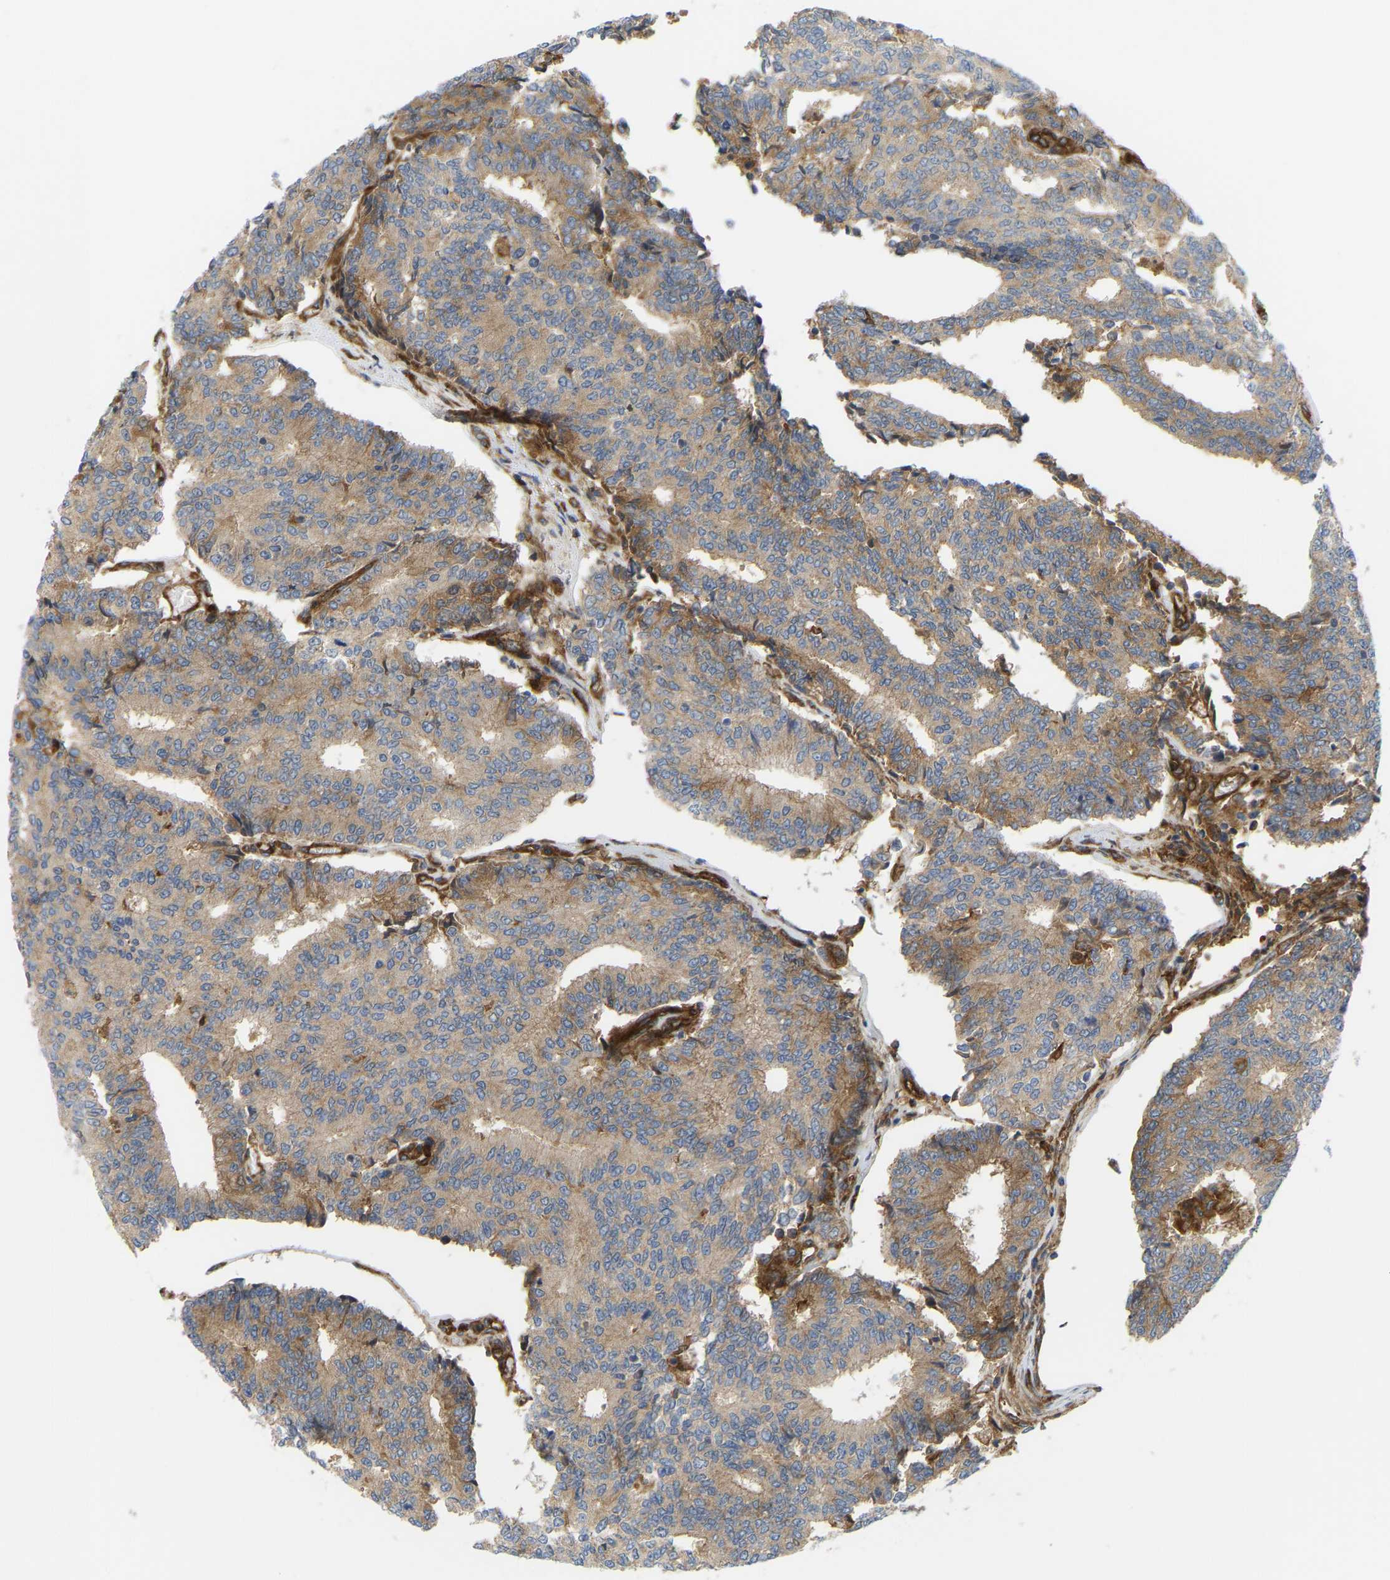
{"staining": {"intensity": "moderate", "quantity": "25%-75%", "location": "cytoplasmic/membranous"}, "tissue": "prostate cancer", "cell_type": "Tumor cells", "image_type": "cancer", "snomed": [{"axis": "morphology", "description": "Adenocarcinoma, High grade"}, {"axis": "topography", "description": "Prostate"}], "caption": "Immunohistochemistry of human prostate cancer (adenocarcinoma (high-grade)) shows medium levels of moderate cytoplasmic/membranous positivity in approximately 25%-75% of tumor cells. Immunohistochemistry stains the protein in brown and the nuclei are stained blue.", "gene": "PICALM", "patient": {"sex": "male", "age": 55}}